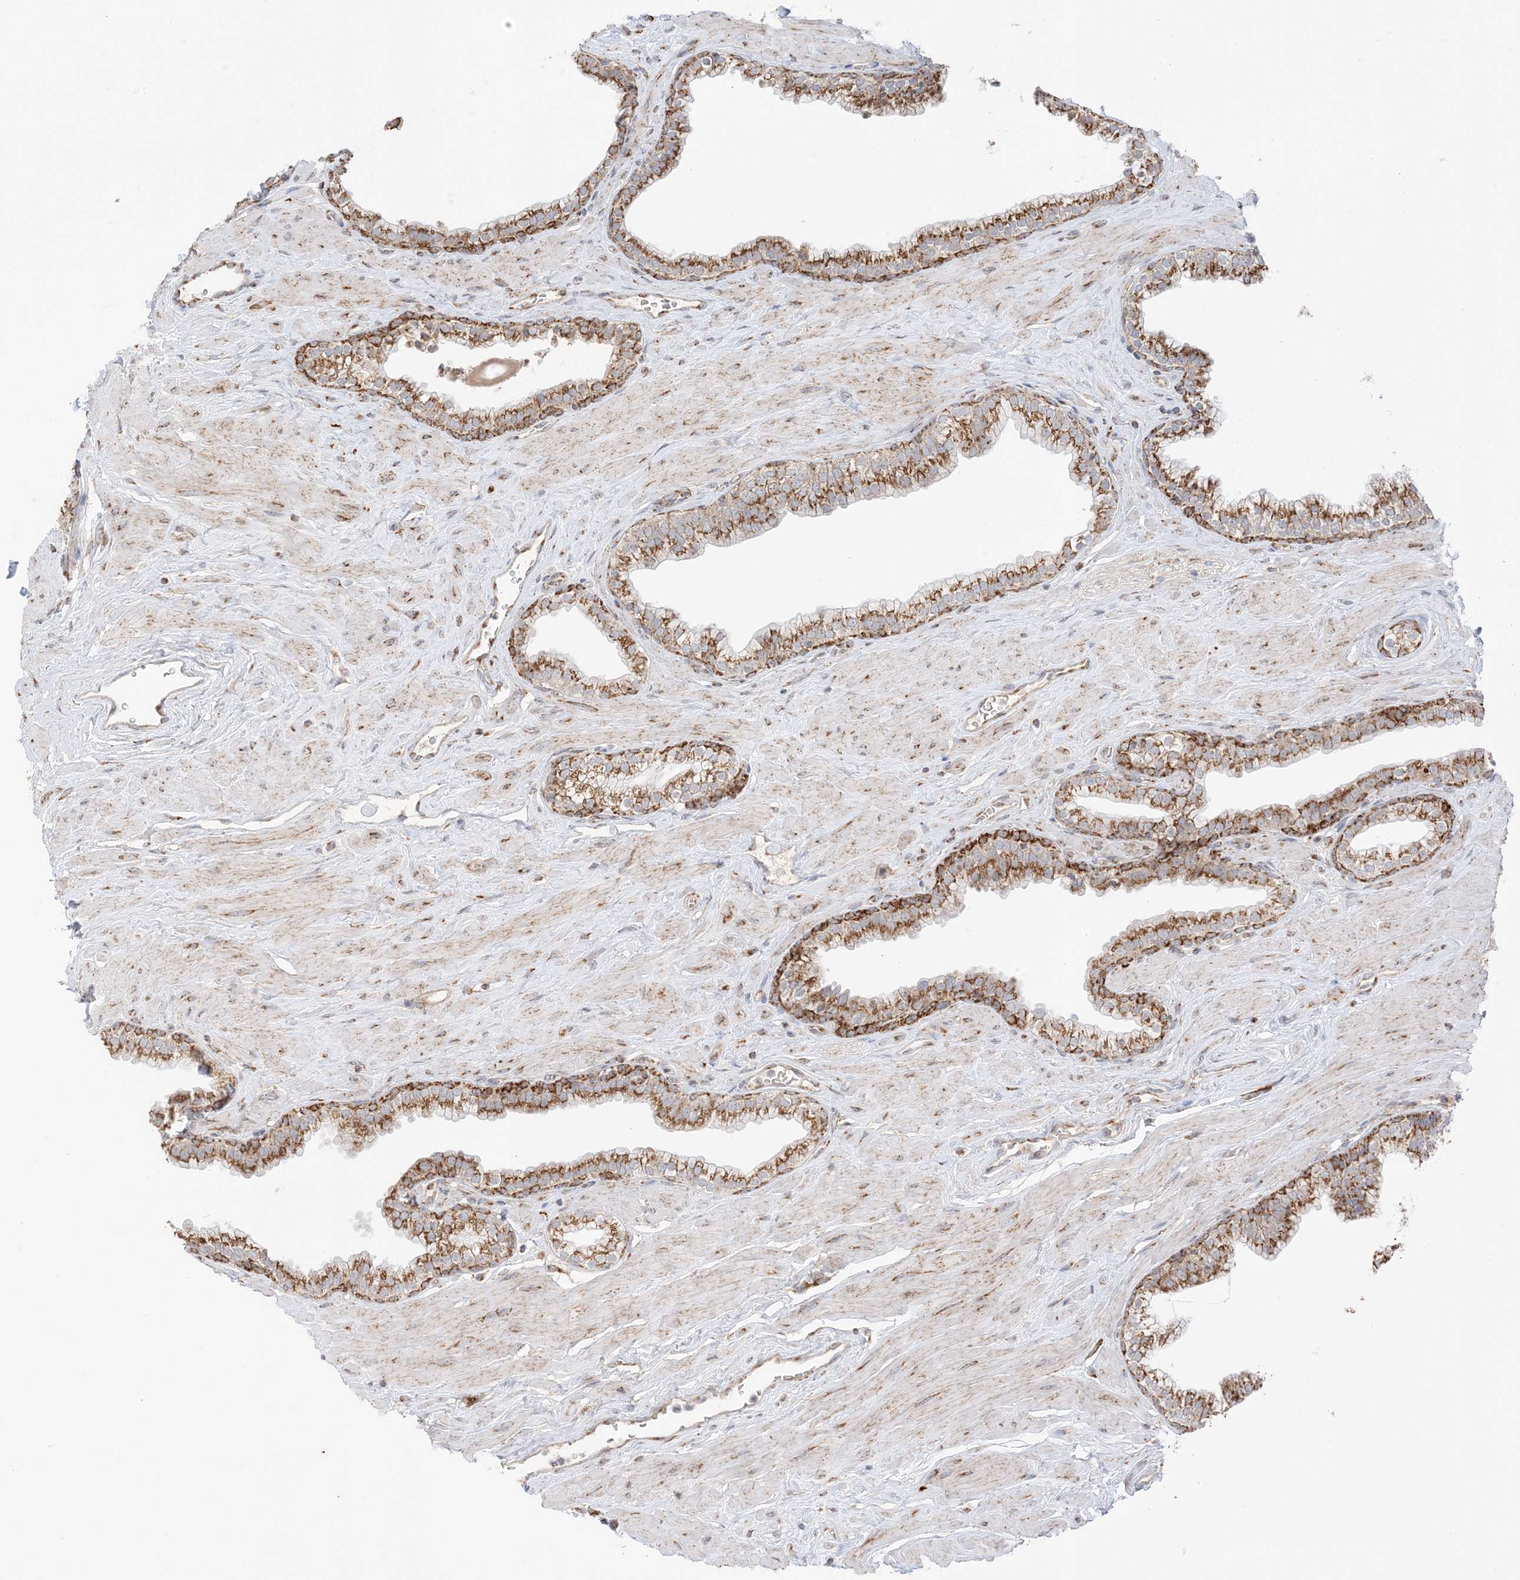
{"staining": {"intensity": "strong", "quantity": ">75%", "location": "cytoplasmic/membranous"}, "tissue": "prostate", "cell_type": "Glandular cells", "image_type": "normal", "snomed": [{"axis": "morphology", "description": "Normal tissue, NOS"}, {"axis": "morphology", "description": "Urothelial carcinoma, Low grade"}, {"axis": "topography", "description": "Urinary bladder"}, {"axis": "topography", "description": "Prostate"}], "caption": "Unremarkable prostate was stained to show a protein in brown. There is high levels of strong cytoplasmic/membranous staining in approximately >75% of glandular cells. The staining was performed using DAB (3,3'-diaminobenzidine) to visualize the protein expression in brown, while the nuclei were stained in blue with hematoxylin (Magnification: 20x).", "gene": "SLC25A12", "patient": {"sex": "male", "age": 60}}